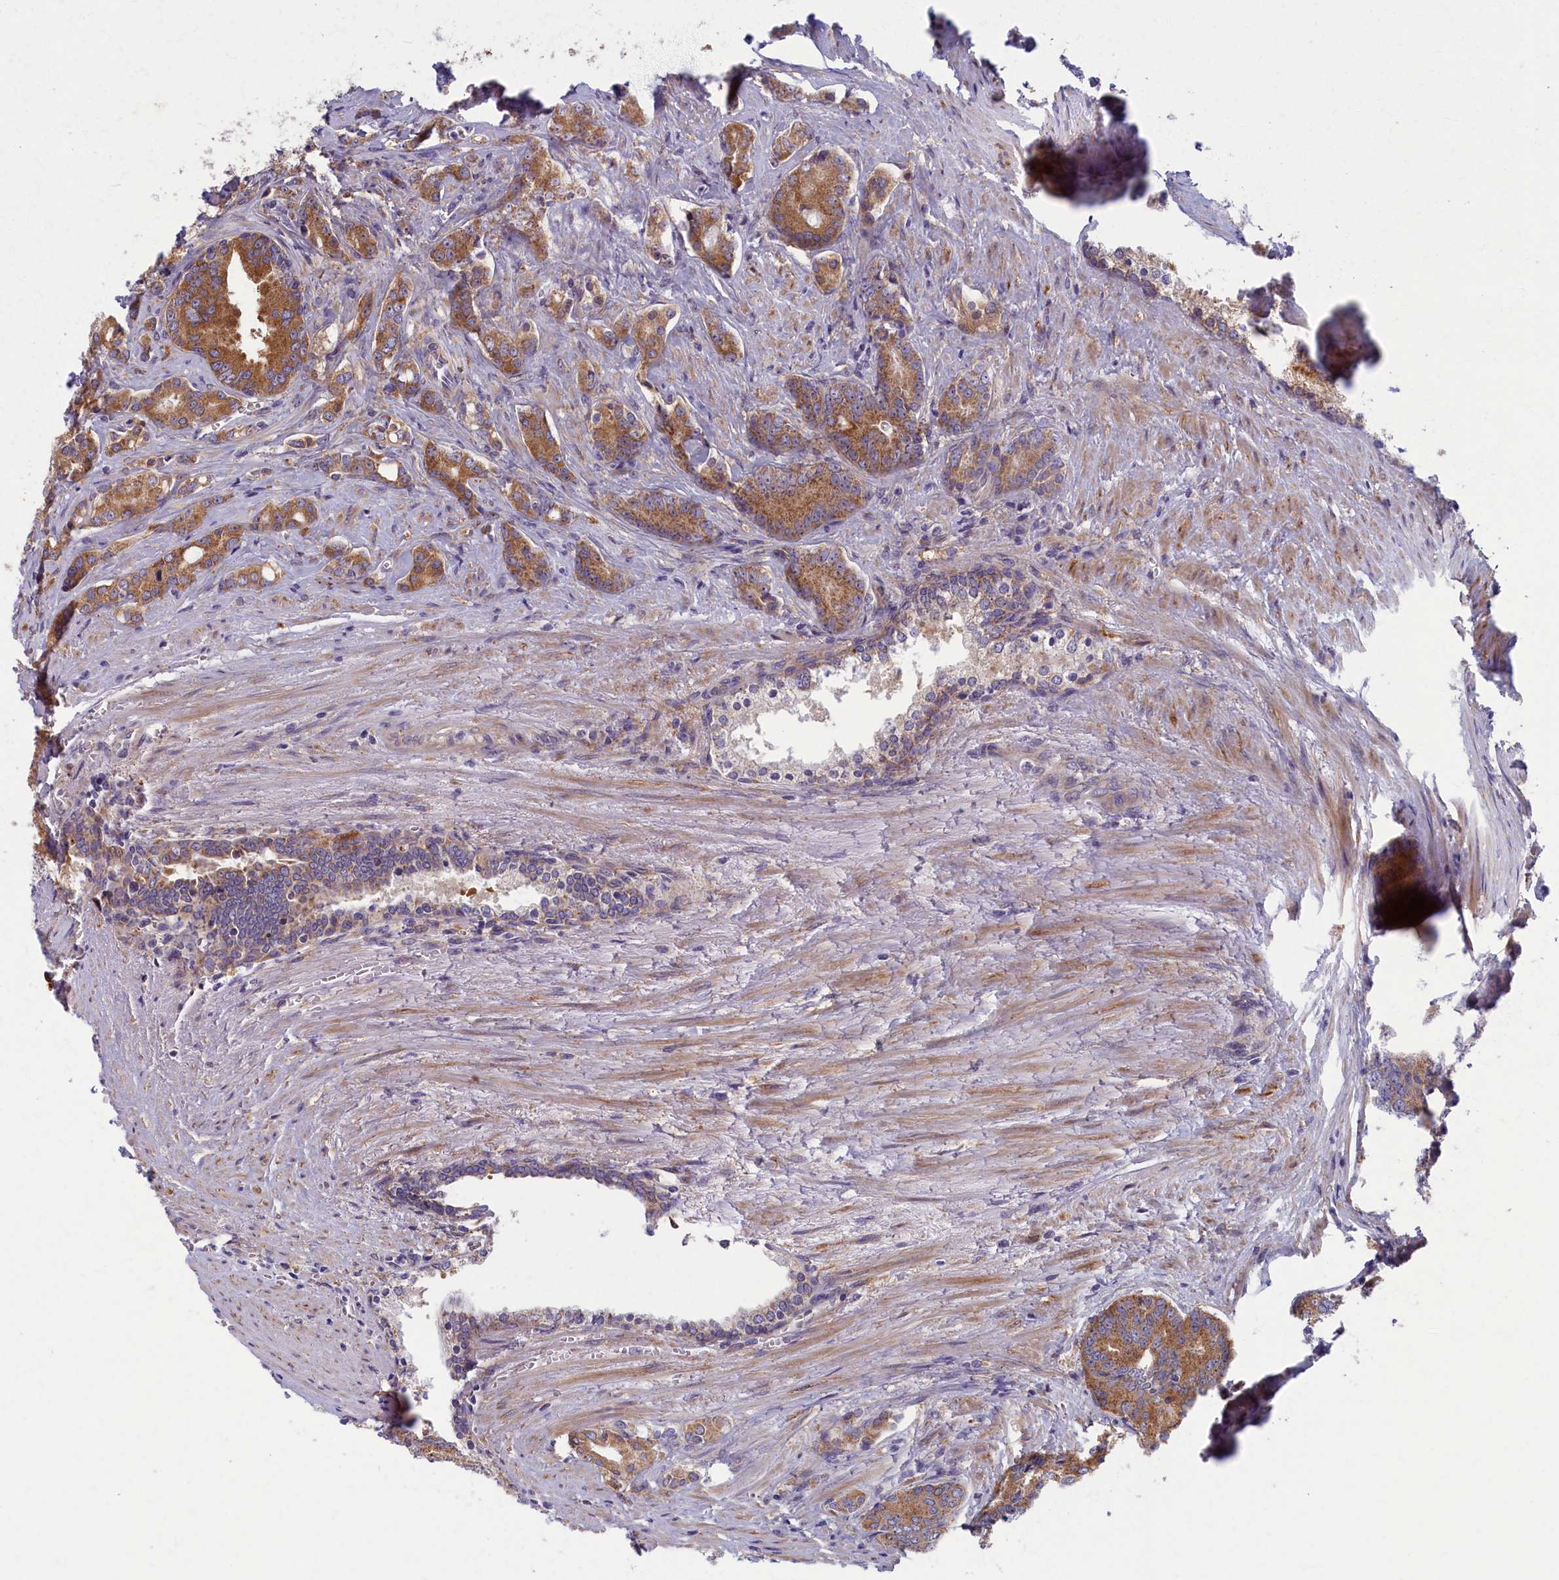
{"staining": {"intensity": "moderate", "quantity": ">75%", "location": "cytoplasmic/membranous"}, "tissue": "prostate cancer", "cell_type": "Tumor cells", "image_type": "cancer", "snomed": [{"axis": "morphology", "description": "Adenocarcinoma, High grade"}, {"axis": "topography", "description": "Prostate"}], "caption": "An immunohistochemistry image of tumor tissue is shown. Protein staining in brown highlights moderate cytoplasmic/membranous positivity in adenocarcinoma (high-grade) (prostate) within tumor cells.", "gene": "MRPS25", "patient": {"sex": "male", "age": 72}}